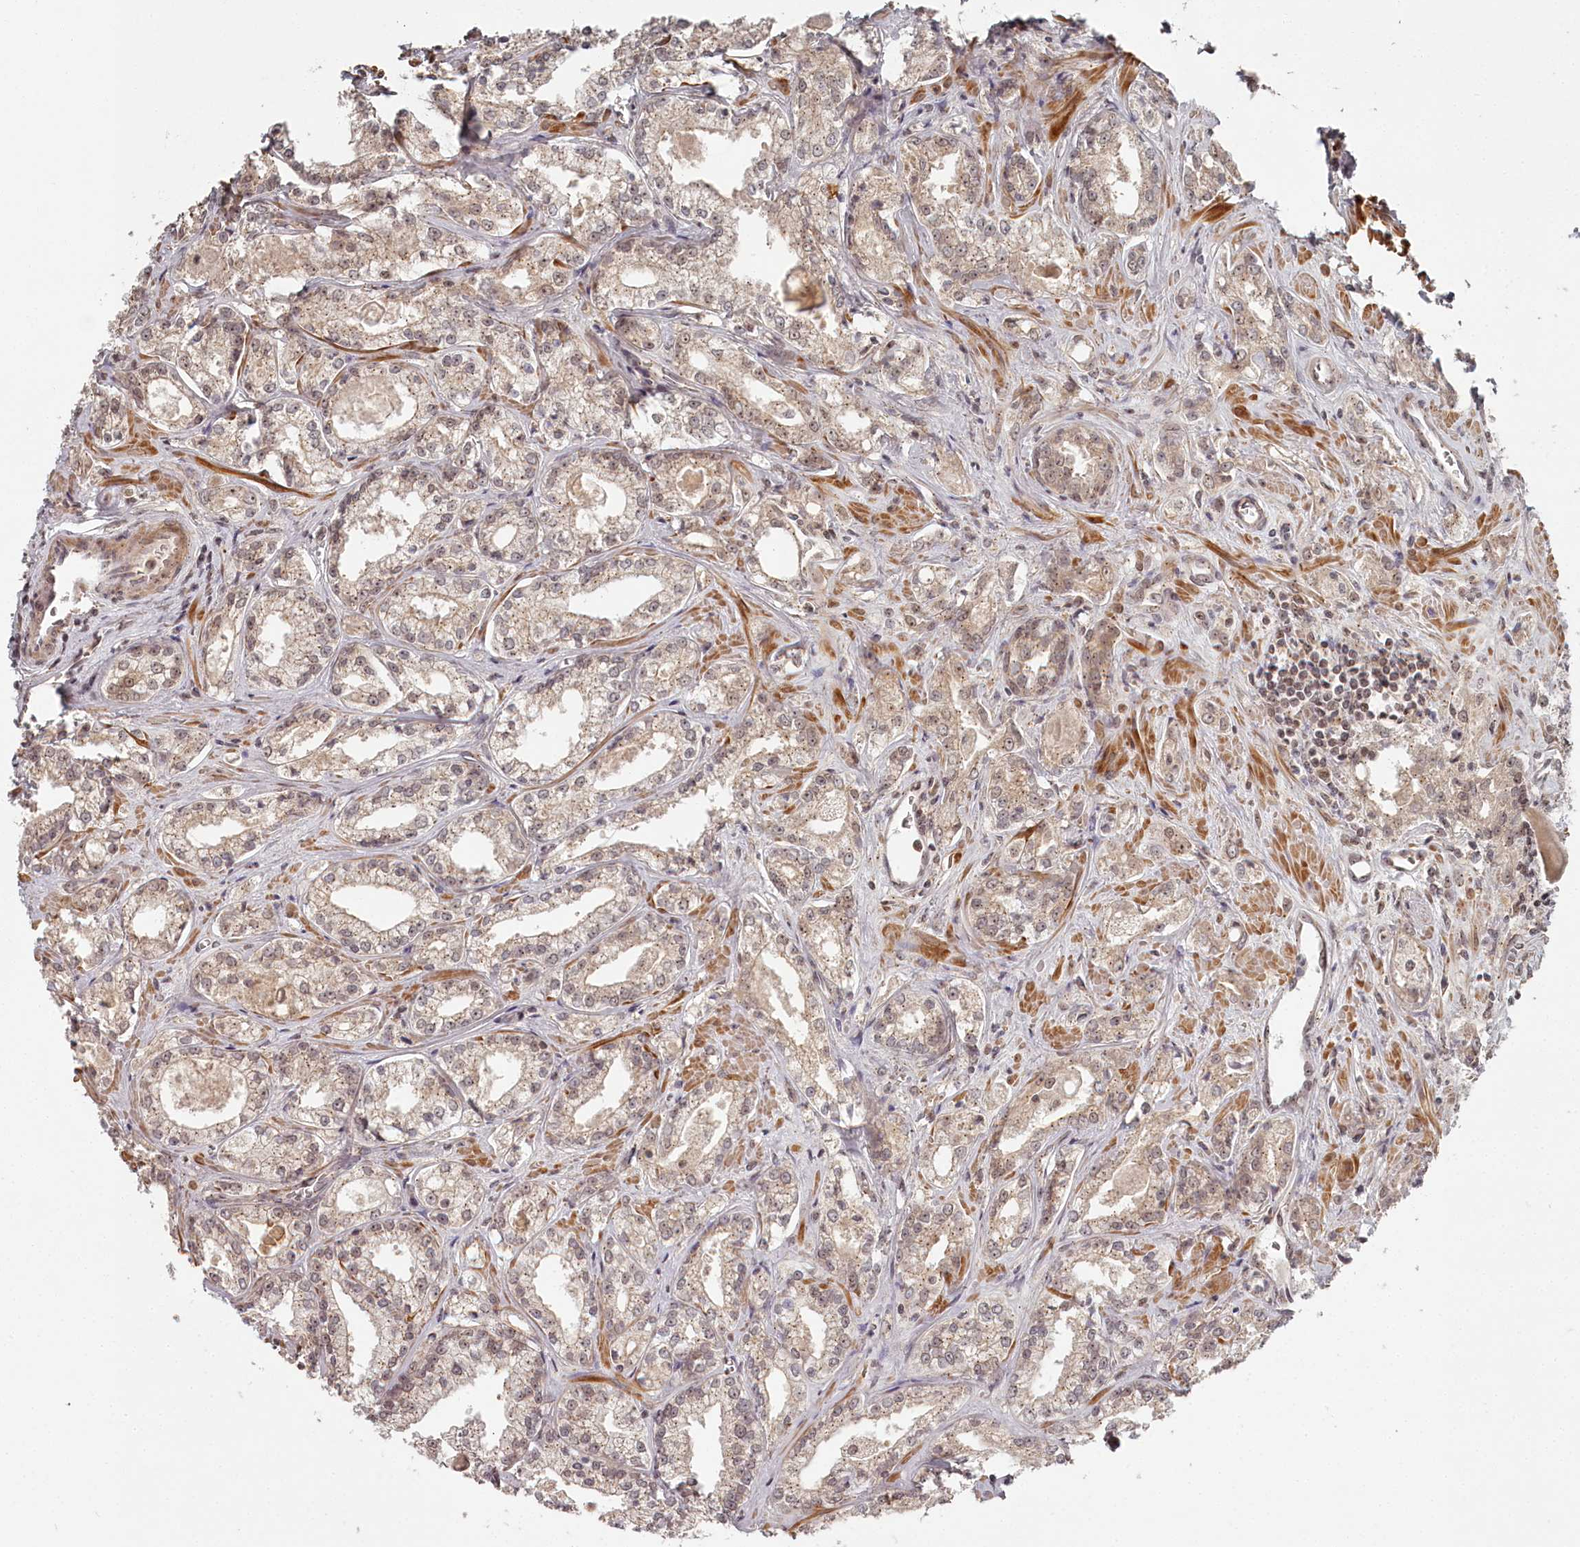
{"staining": {"intensity": "weak", "quantity": "25%-75%", "location": "cytoplasmic/membranous,nuclear"}, "tissue": "prostate cancer", "cell_type": "Tumor cells", "image_type": "cancer", "snomed": [{"axis": "morphology", "description": "Adenocarcinoma, Low grade"}, {"axis": "topography", "description": "Prostate"}], "caption": "A brown stain labels weak cytoplasmic/membranous and nuclear positivity of a protein in human low-grade adenocarcinoma (prostate) tumor cells.", "gene": "EXOSC1", "patient": {"sex": "male", "age": 47}}